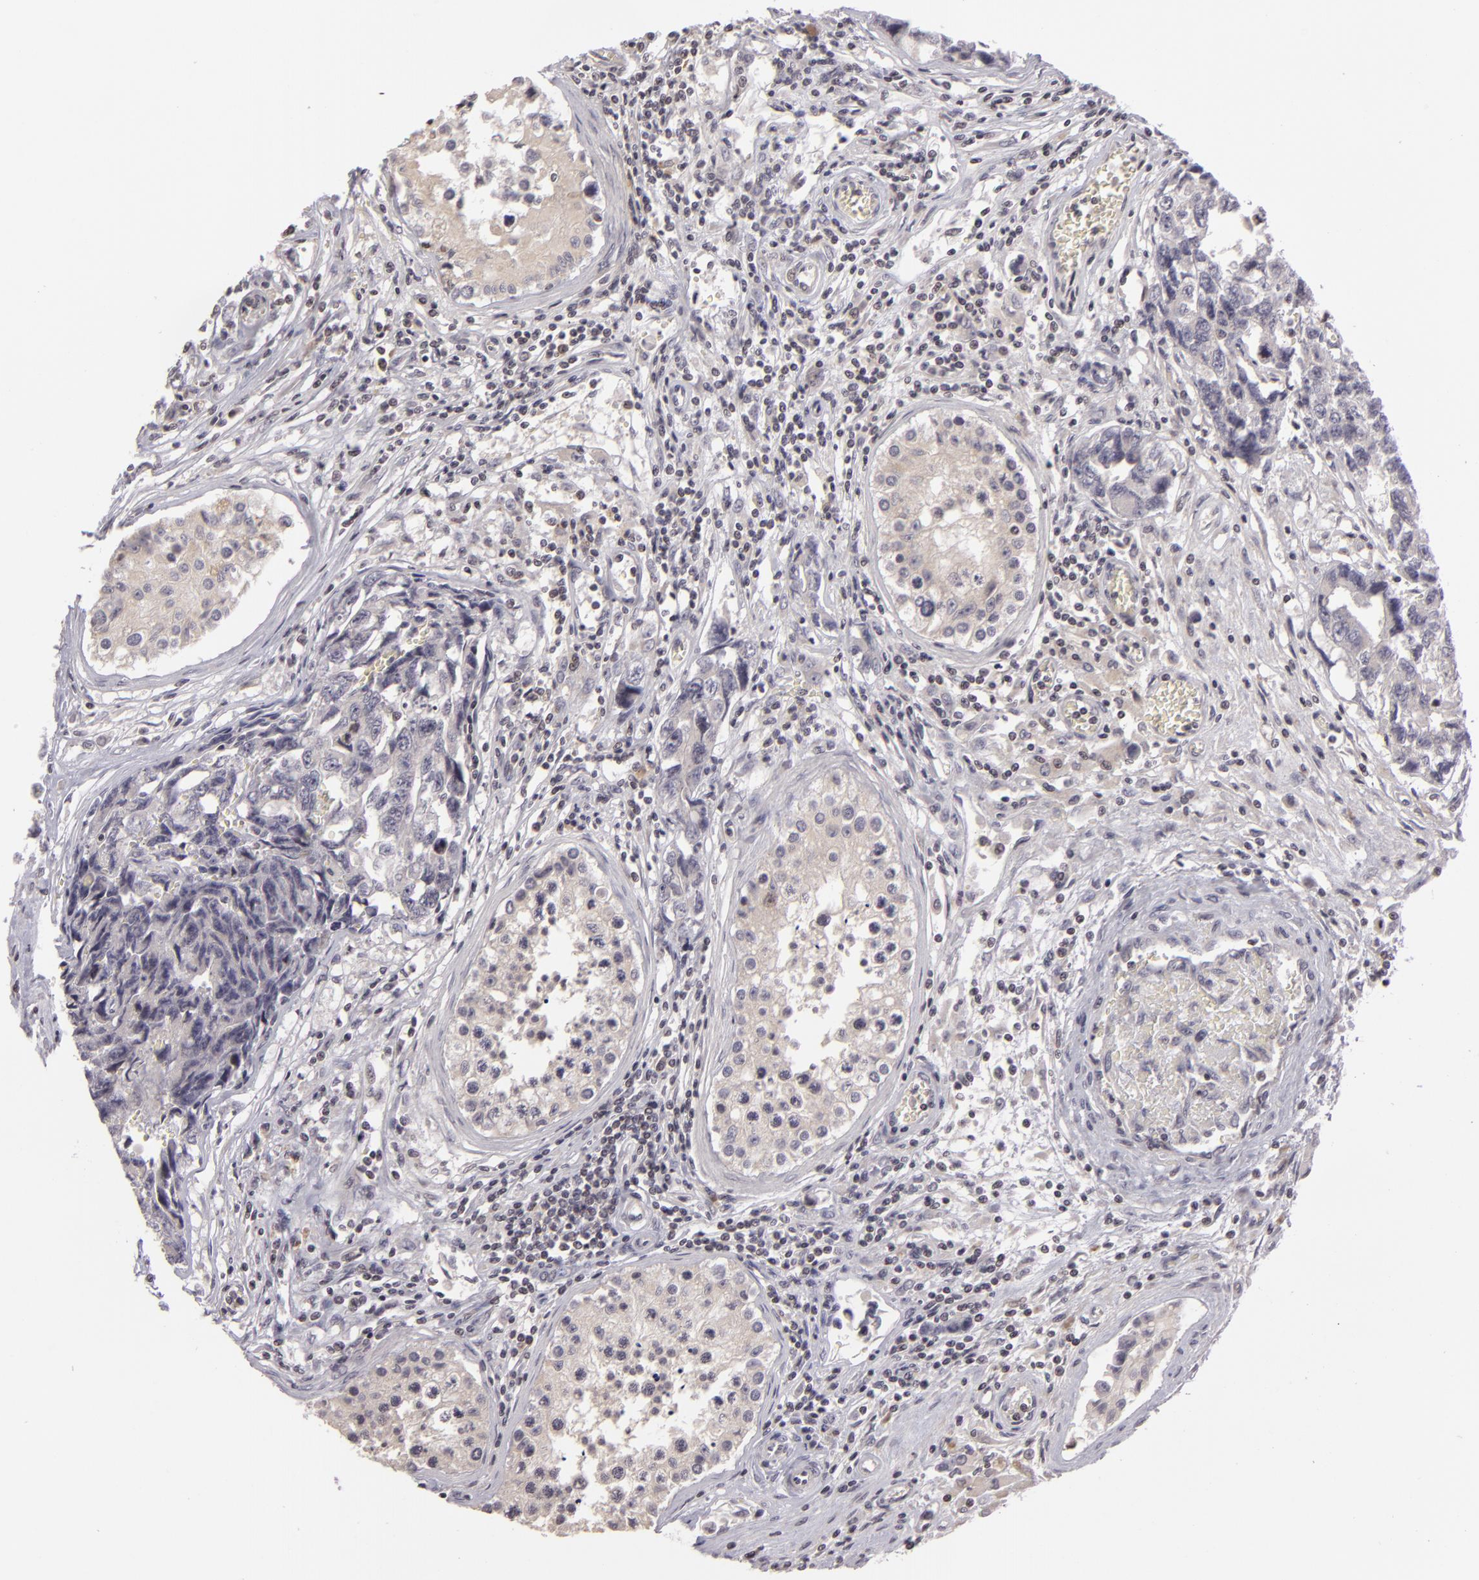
{"staining": {"intensity": "negative", "quantity": "none", "location": "none"}, "tissue": "testis cancer", "cell_type": "Tumor cells", "image_type": "cancer", "snomed": [{"axis": "morphology", "description": "Carcinoma, Embryonal, NOS"}, {"axis": "topography", "description": "Testis"}], "caption": "The image demonstrates no staining of tumor cells in testis cancer.", "gene": "AKAP6", "patient": {"sex": "male", "age": 31}}